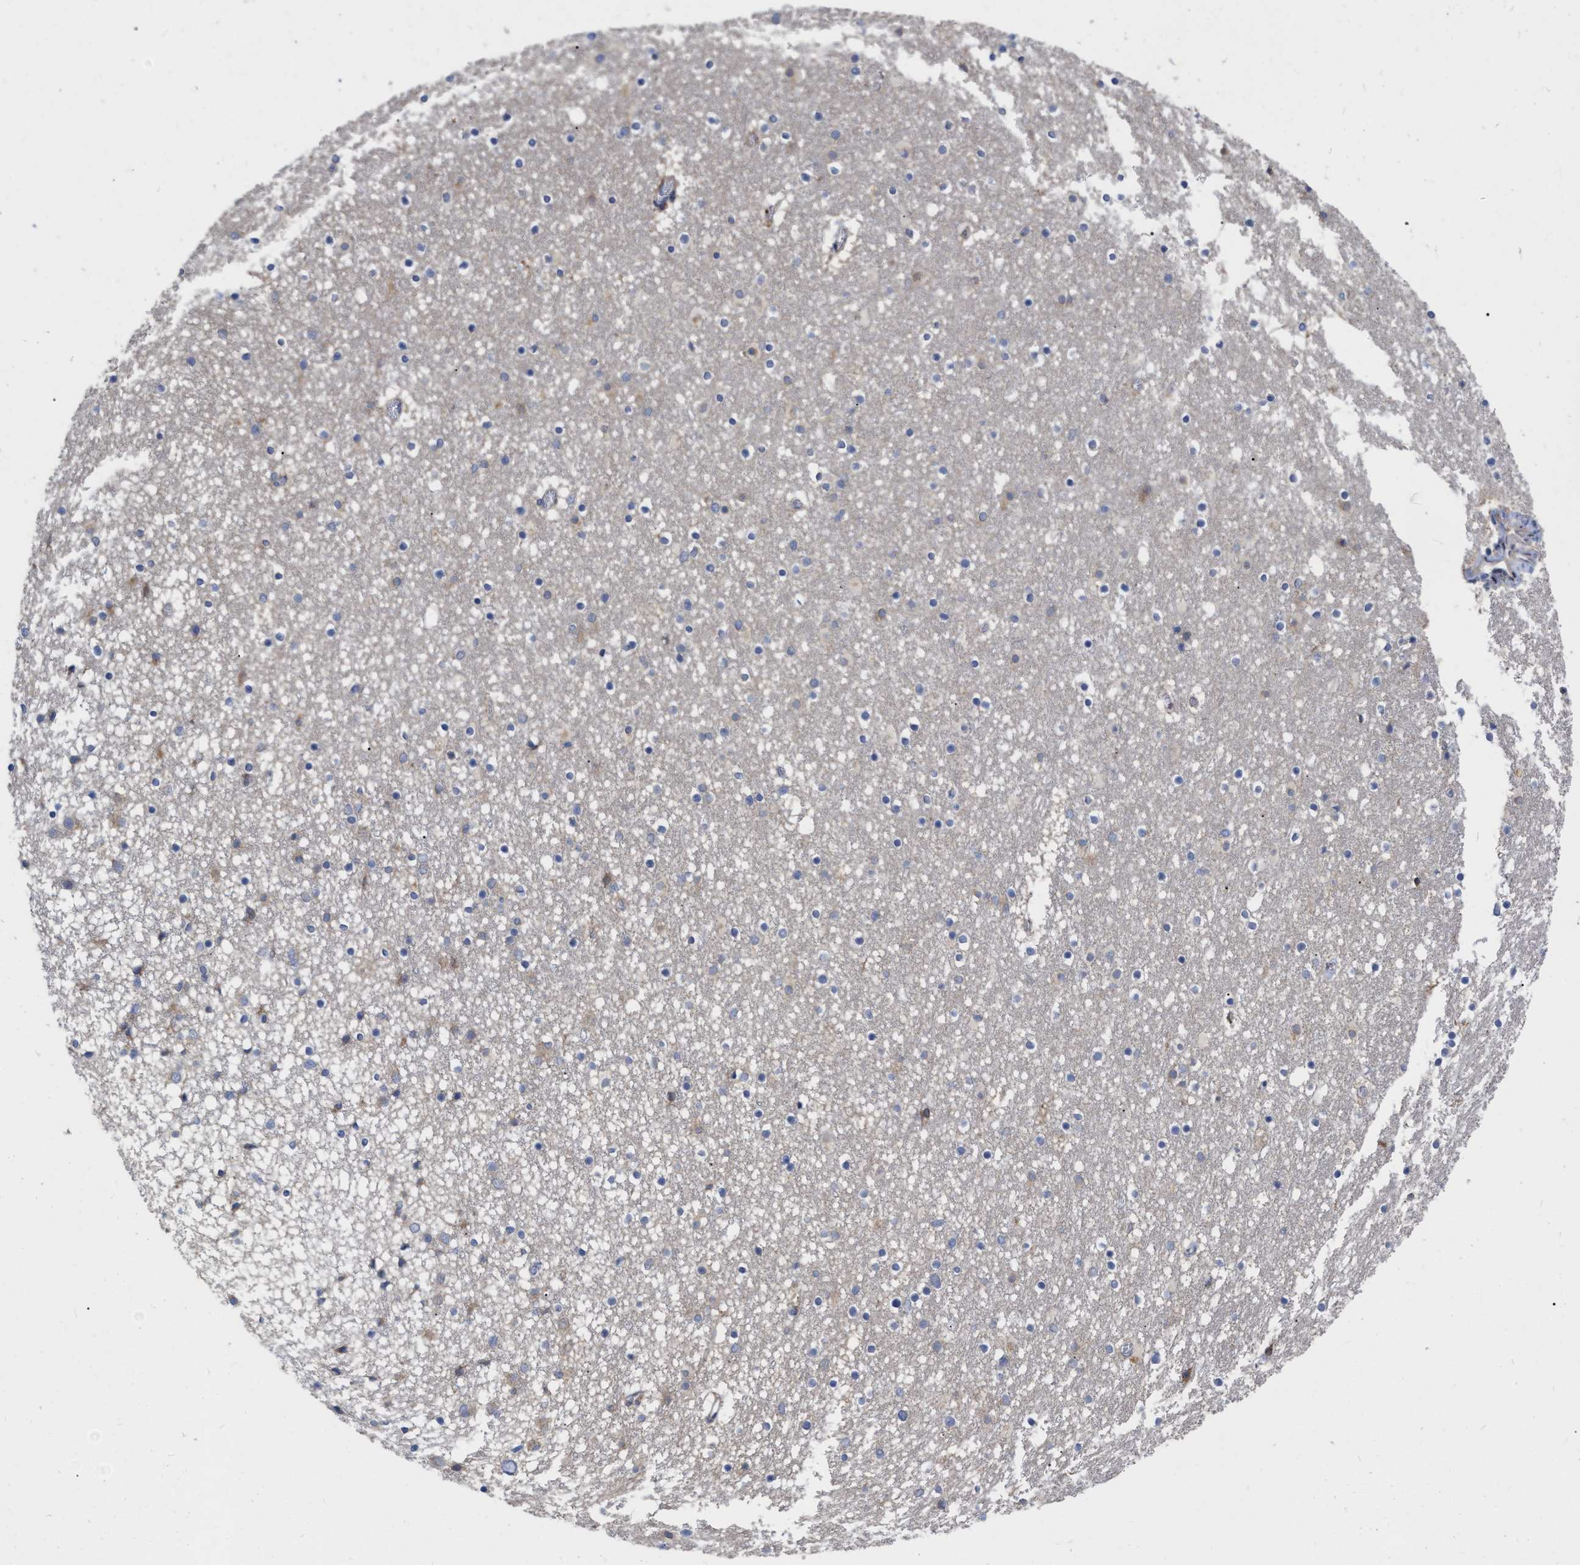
{"staining": {"intensity": "weak", "quantity": "<25%", "location": "cytoplasmic/membranous"}, "tissue": "caudate", "cell_type": "Glial cells", "image_type": "normal", "snomed": [{"axis": "morphology", "description": "Normal tissue, NOS"}, {"axis": "topography", "description": "Lateral ventricle wall"}], "caption": "DAB (3,3'-diaminobenzidine) immunohistochemical staining of normal caudate reveals no significant positivity in glial cells.", "gene": "MLST8", "patient": {"sex": "male", "age": 45}}